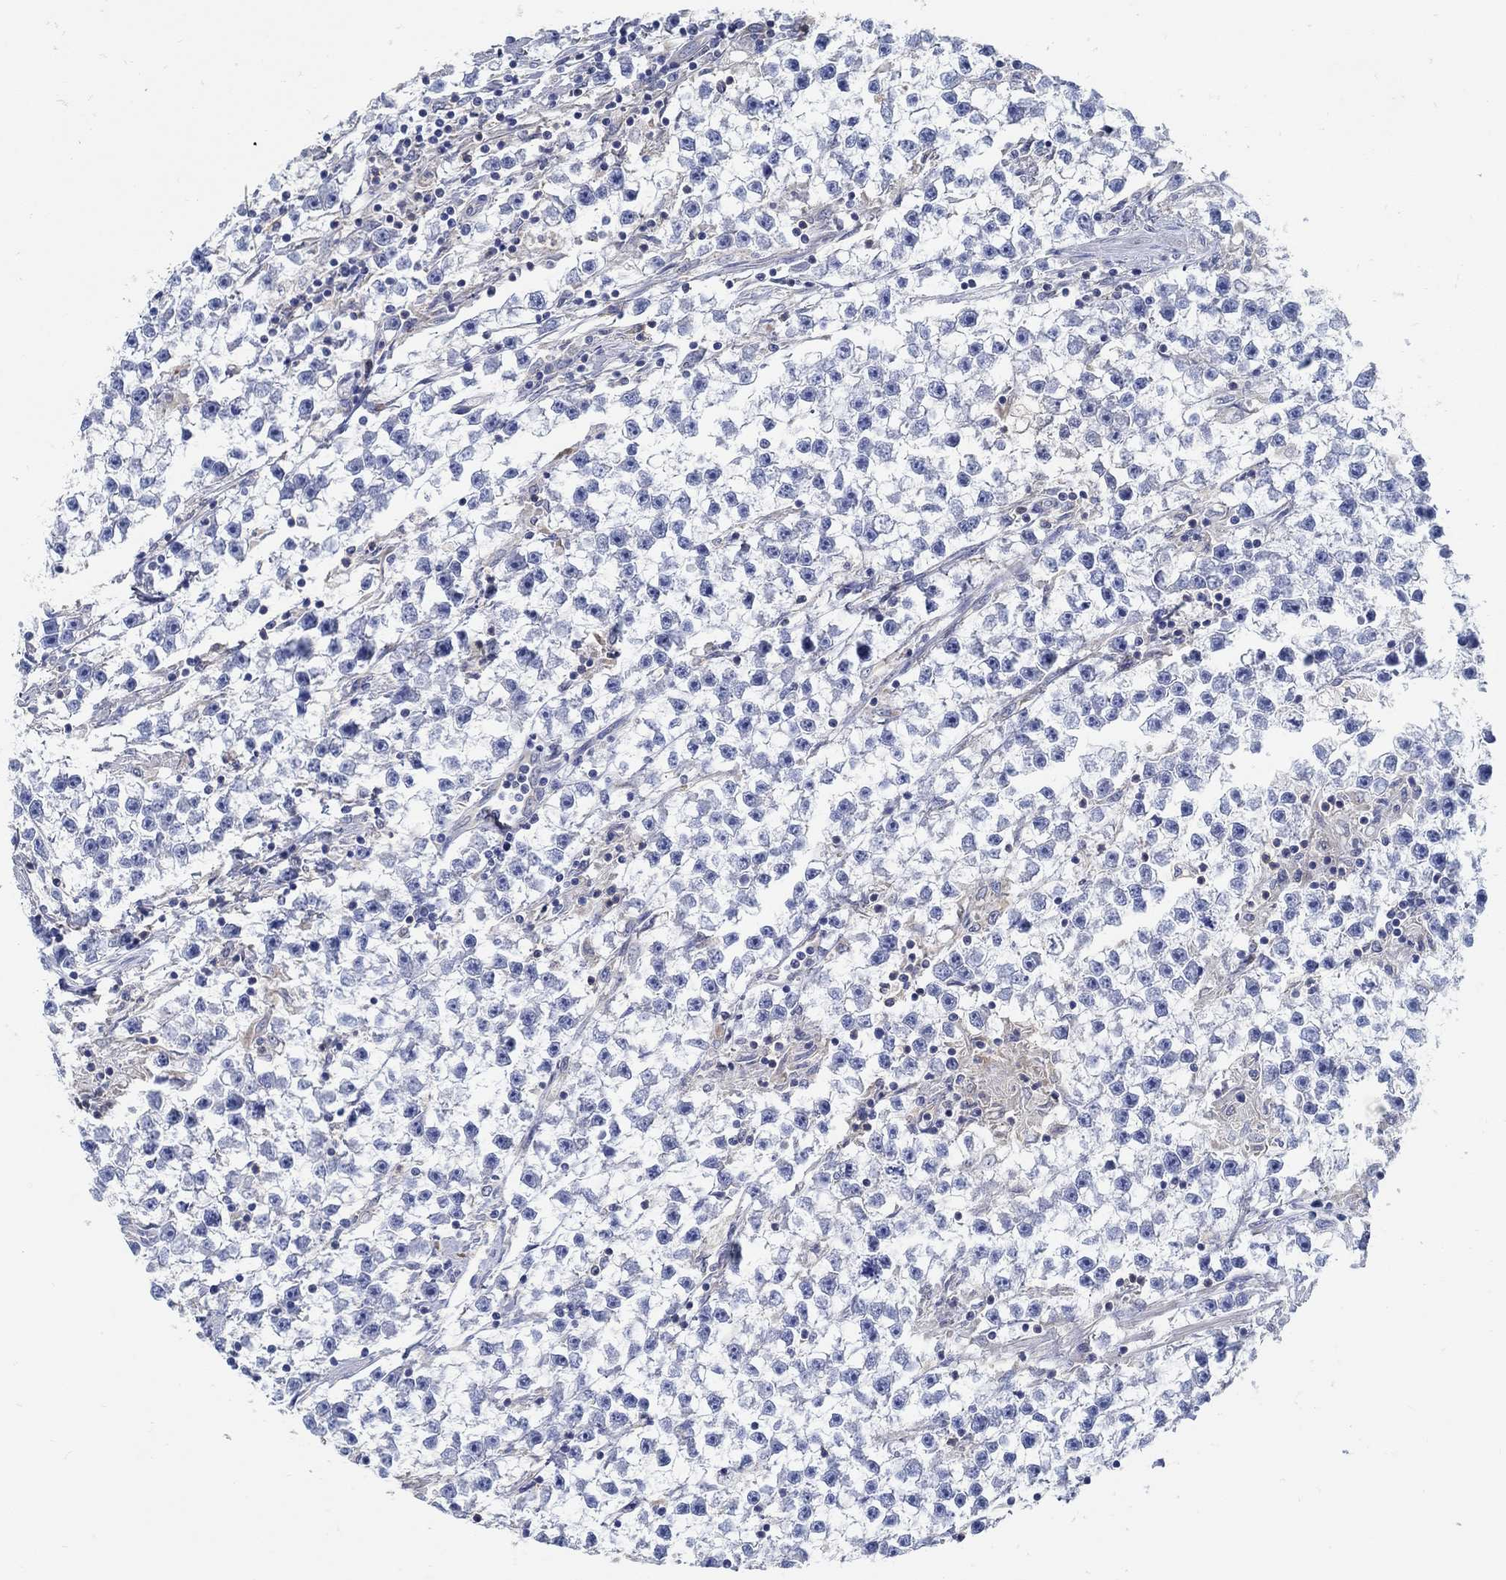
{"staining": {"intensity": "negative", "quantity": "none", "location": "none"}, "tissue": "testis cancer", "cell_type": "Tumor cells", "image_type": "cancer", "snomed": [{"axis": "morphology", "description": "Seminoma, NOS"}, {"axis": "topography", "description": "Testis"}], "caption": "Immunohistochemistry of testis cancer (seminoma) shows no positivity in tumor cells.", "gene": "PCDH11X", "patient": {"sex": "male", "age": 59}}